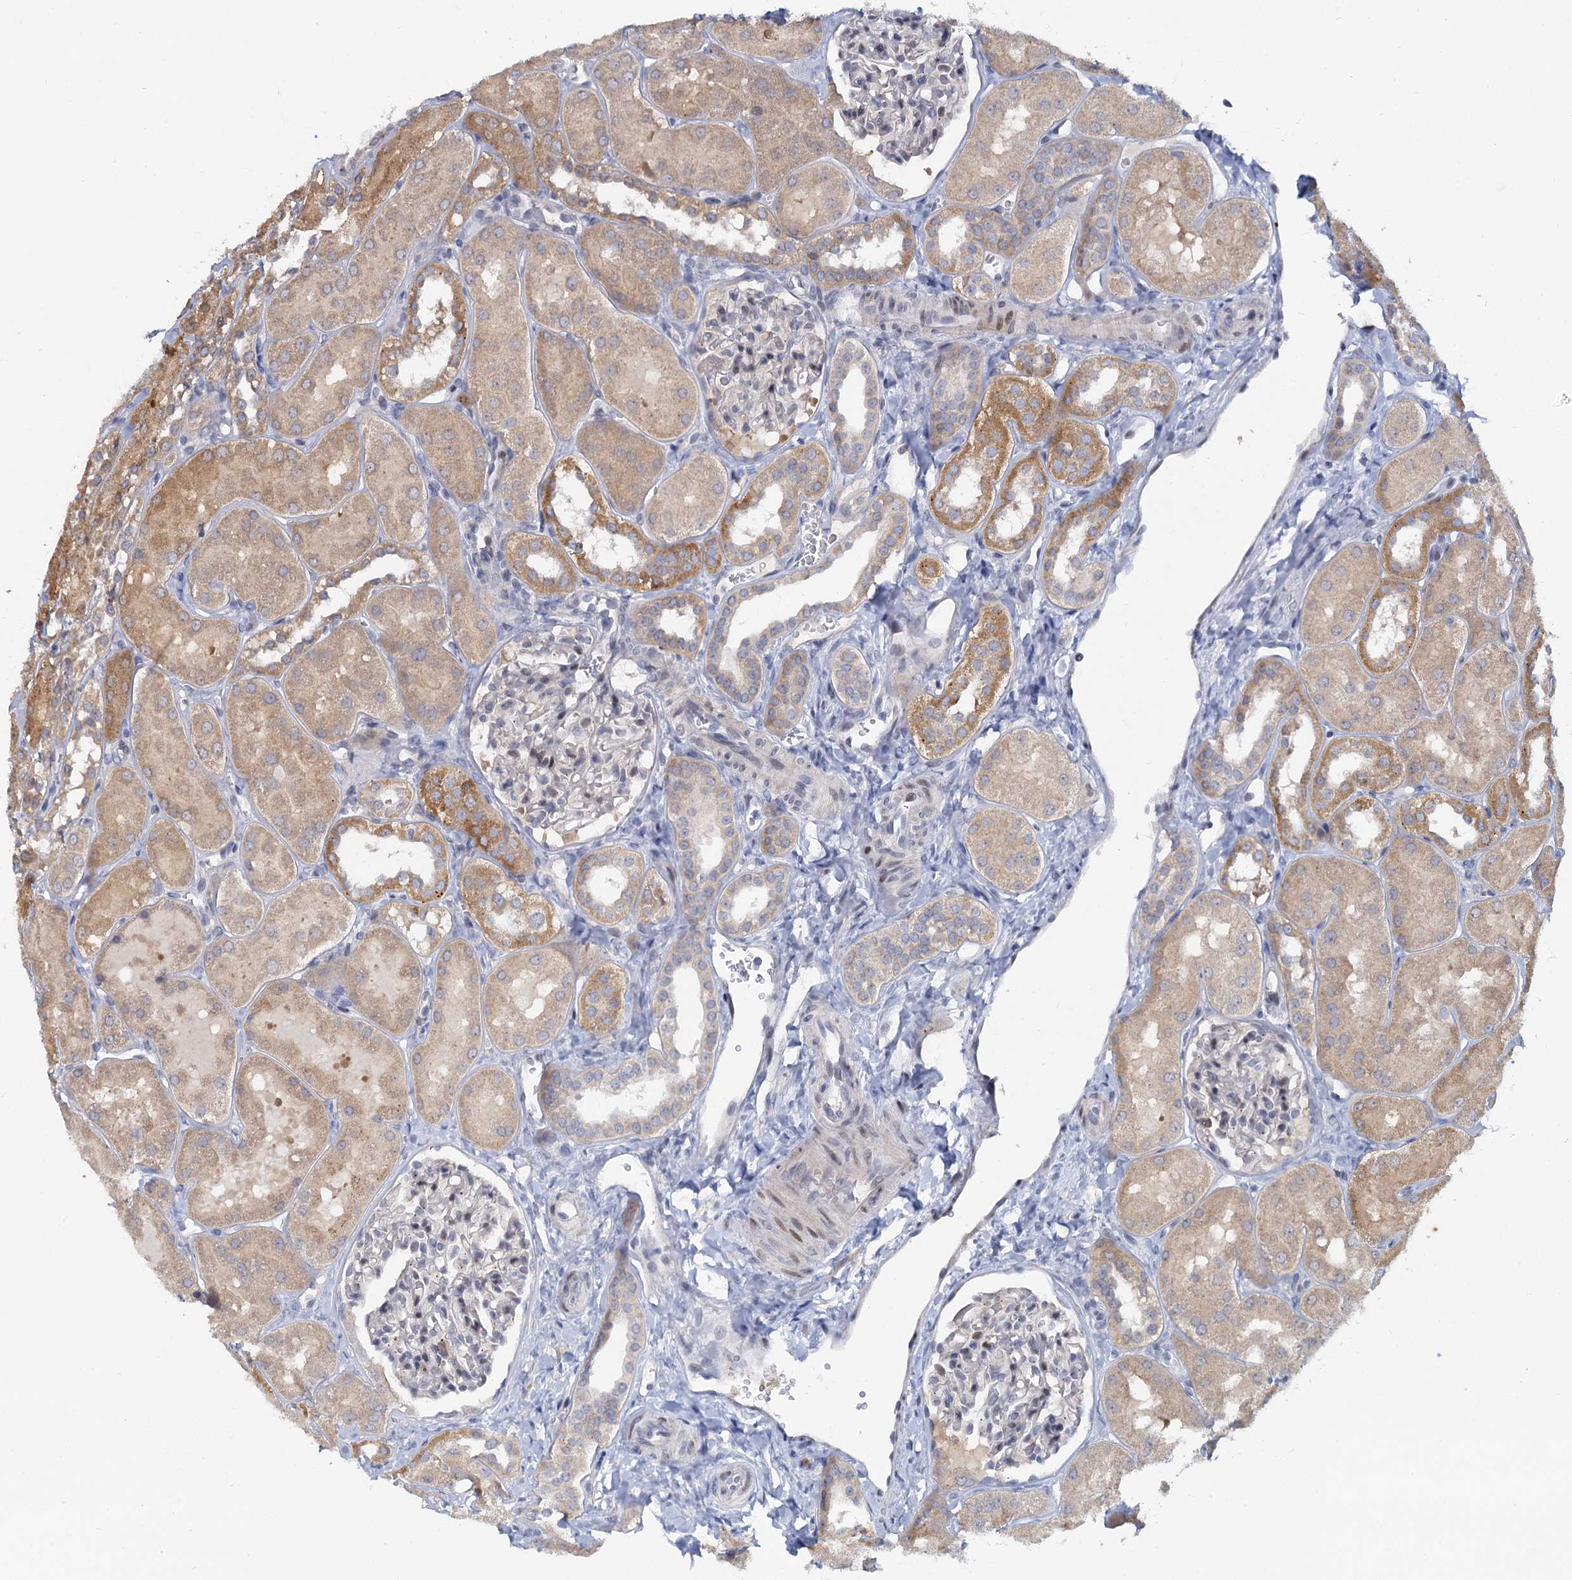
{"staining": {"intensity": "weak", "quantity": "<25%", "location": "nuclear"}, "tissue": "kidney", "cell_type": "Cells in glomeruli", "image_type": "normal", "snomed": [{"axis": "morphology", "description": "Normal tissue, NOS"}, {"axis": "topography", "description": "Kidney"}, {"axis": "topography", "description": "Urinary bladder"}], "caption": "Immunohistochemical staining of normal human kidney shows no significant staining in cells in glomeruli.", "gene": "ACRBP", "patient": {"sex": "male", "age": 16}}